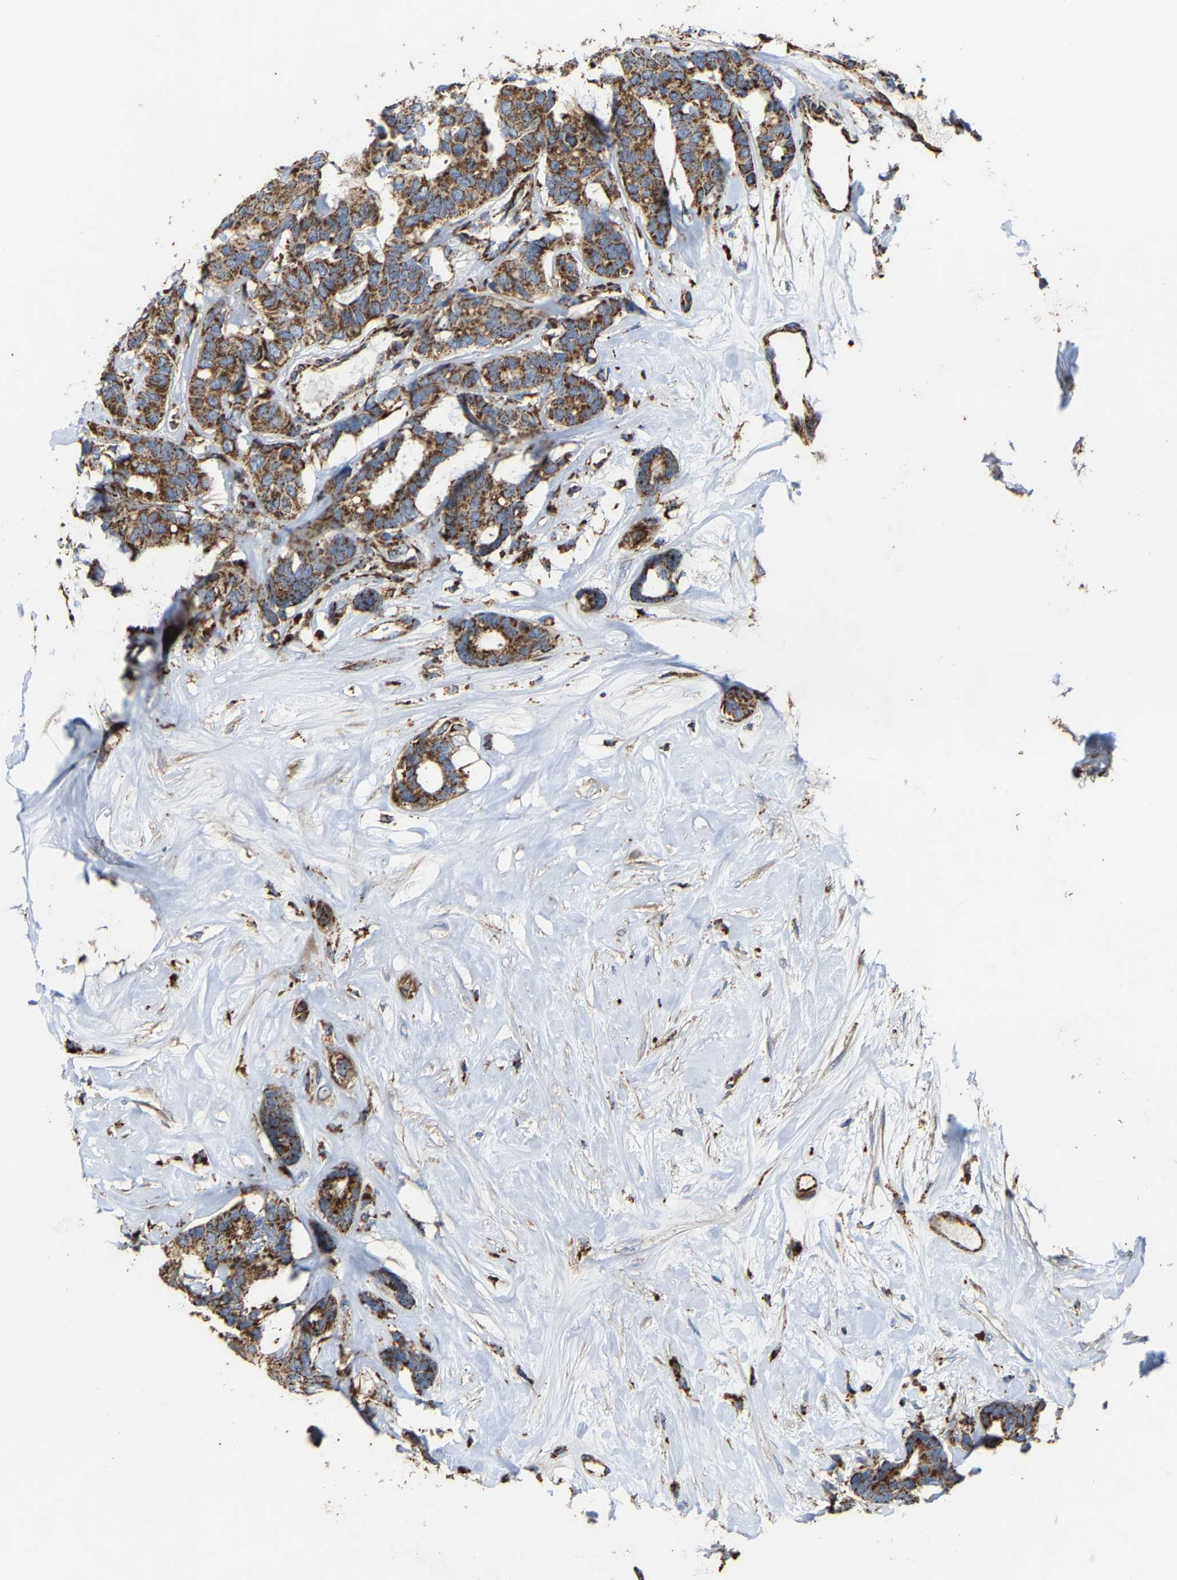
{"staining": {"intensity": "strong", "quantity": ">75%", "location": "cytoplasmic/membranous"}, "tissue": "breast cancer", "cell_type": "Tumor cells", "image_type": "cancer", "snomed": [{"axis": "morphology", "description": "Duct carcinoma"}, {"axis": "topography", "description": "Breast"}], "caption": "Immunohistochemical staining of breast cancer demonstrates strong cytoplasmic/membranous protein staining in about >75% of tumor cells.", "gene": "NDUFV3", "patient": {"sex": "female", "age": 87}}